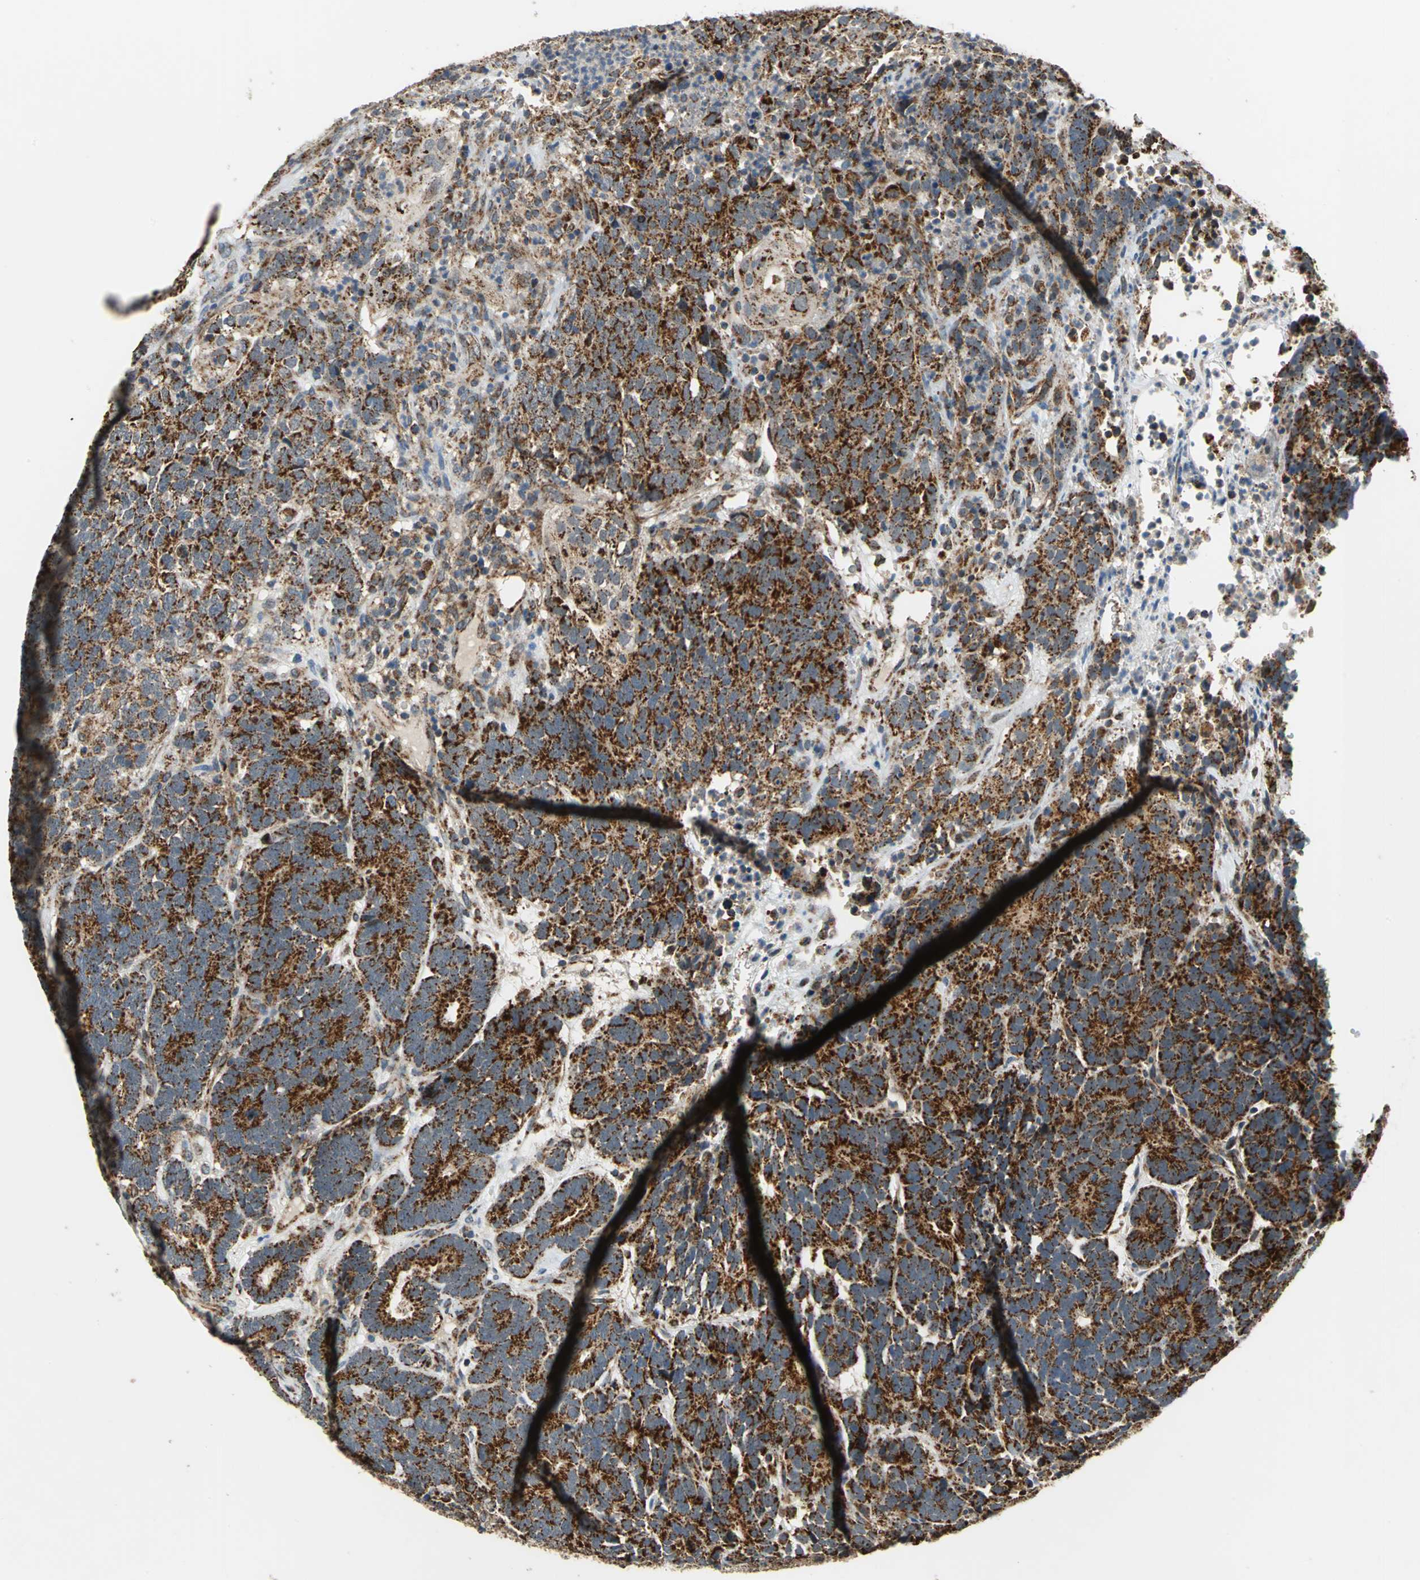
{"staining": {"intensity": "strong", "quantity": ">75%", "location": "cytoplasmic/membranous"}, "tissue": "testis cancer", "cell_type": "Tumor cells", "image_type": "cancer", "snomed": [{"axis": "morphology", "description": "Carcinoma, Embryonal, NOS"}, {"axis": "topography", "description": "Testis"}], "caption": "Immunohistochemical staining of human testis embryonal carcinoma displays high levels of strong cytoplasmic/membranous expression in approximately >75% of tumor cells. (DAB = brown stain, brightfield microscopy at high magnification).", "gene": "MRPS22", "patient": {"sex": "male", "age": 26}}